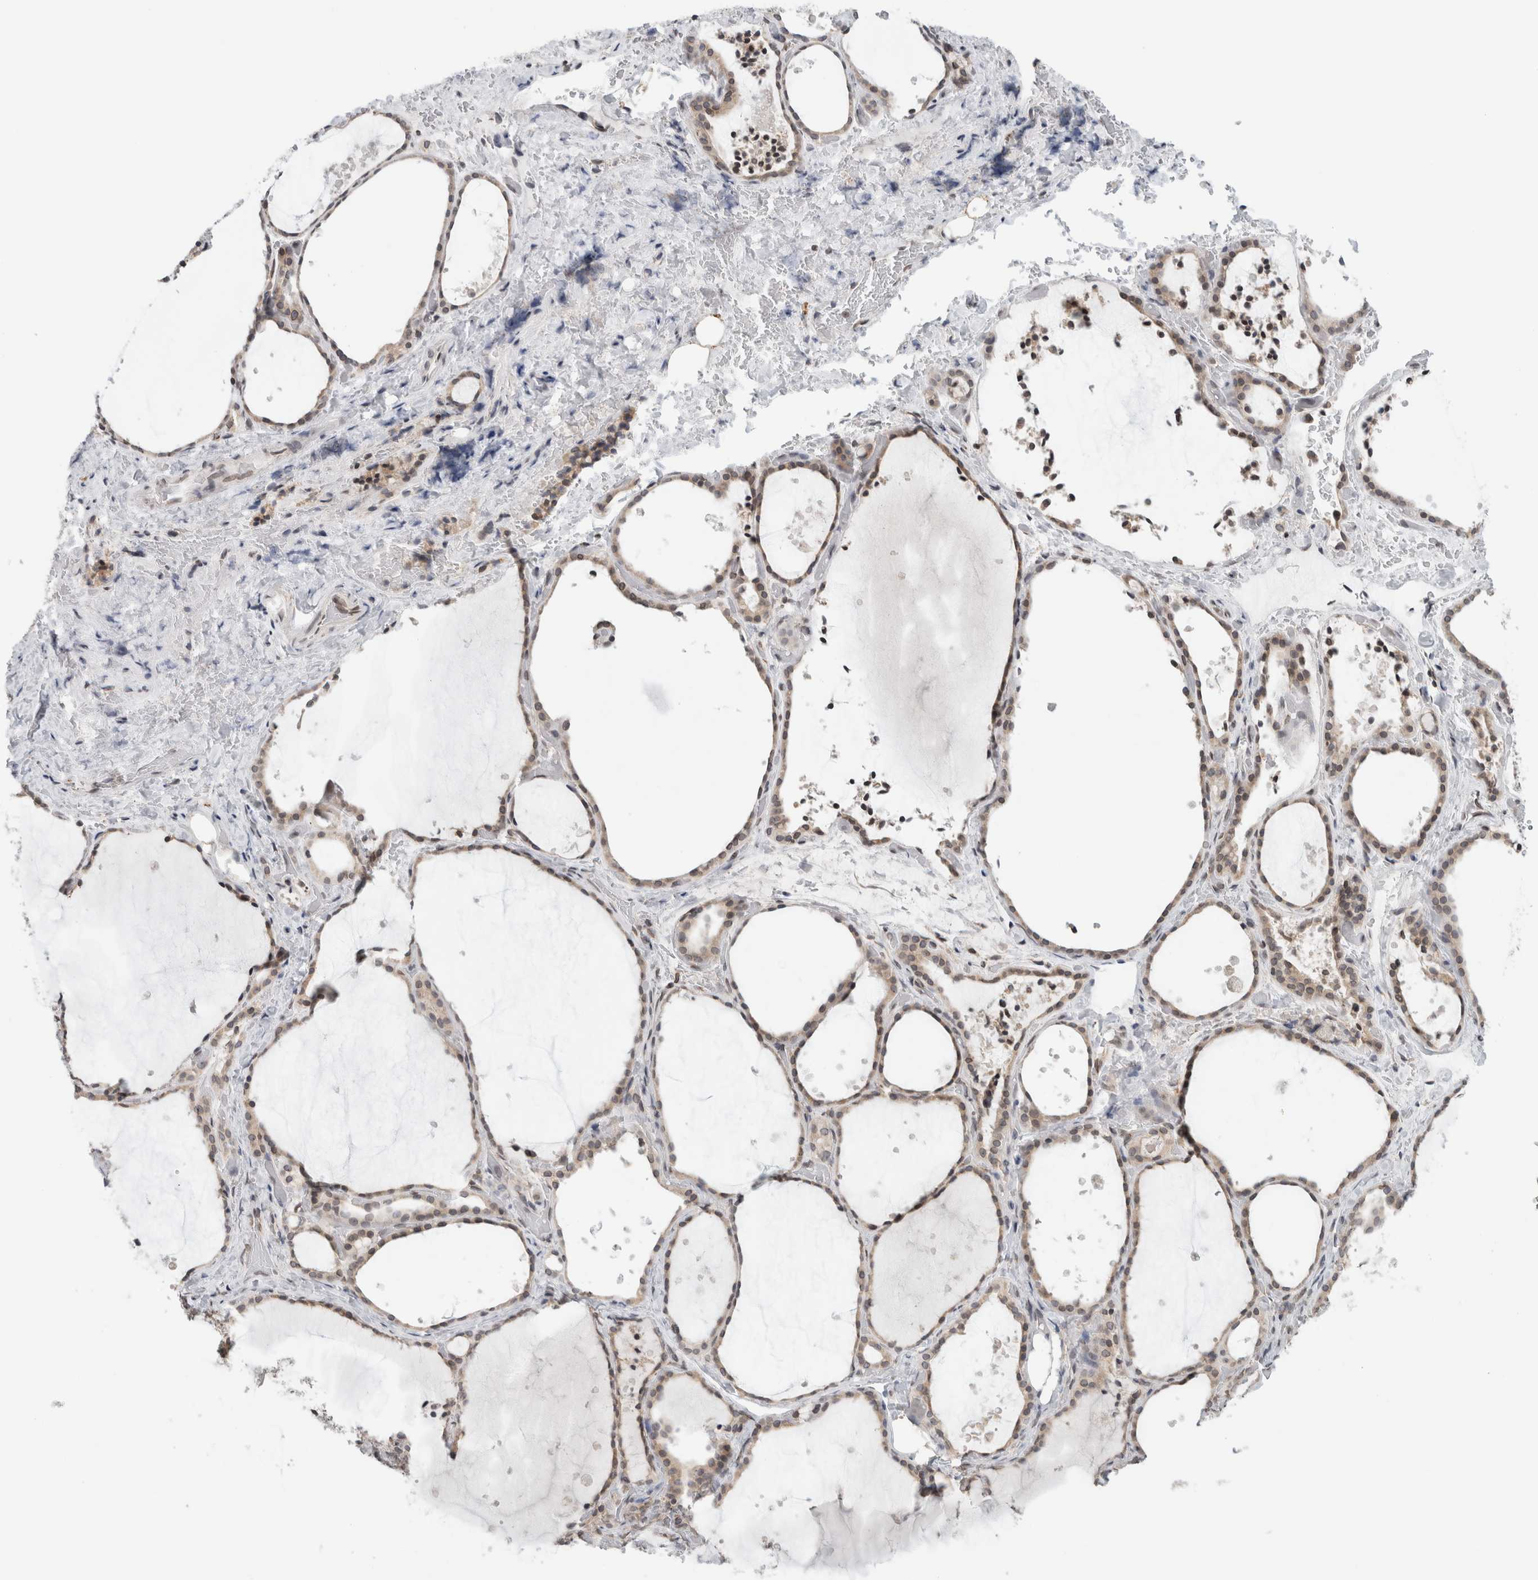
{"staining": {"intensity": "moderate", "quantity": ">75%", "location": "cytoplasmic/membranous,nuclear"}, "tissue": "thyroid gland", "cell_type": "Glandular cells", "image_type": "normal", "snomed": [{"axis": "morphology", "description": "Normal tissue, NOS"}, {"axis": "topography", "description": "Thyroid gland"}], "caption": "Thyroid gland stained for a protein (brown) exhibits moderate cytoplasmic/membranous,nuclear positive positivity in approximately >75% of glandular cells.", "gene": "RBMX2", "patient": {"sex": "female", "age": 44}}